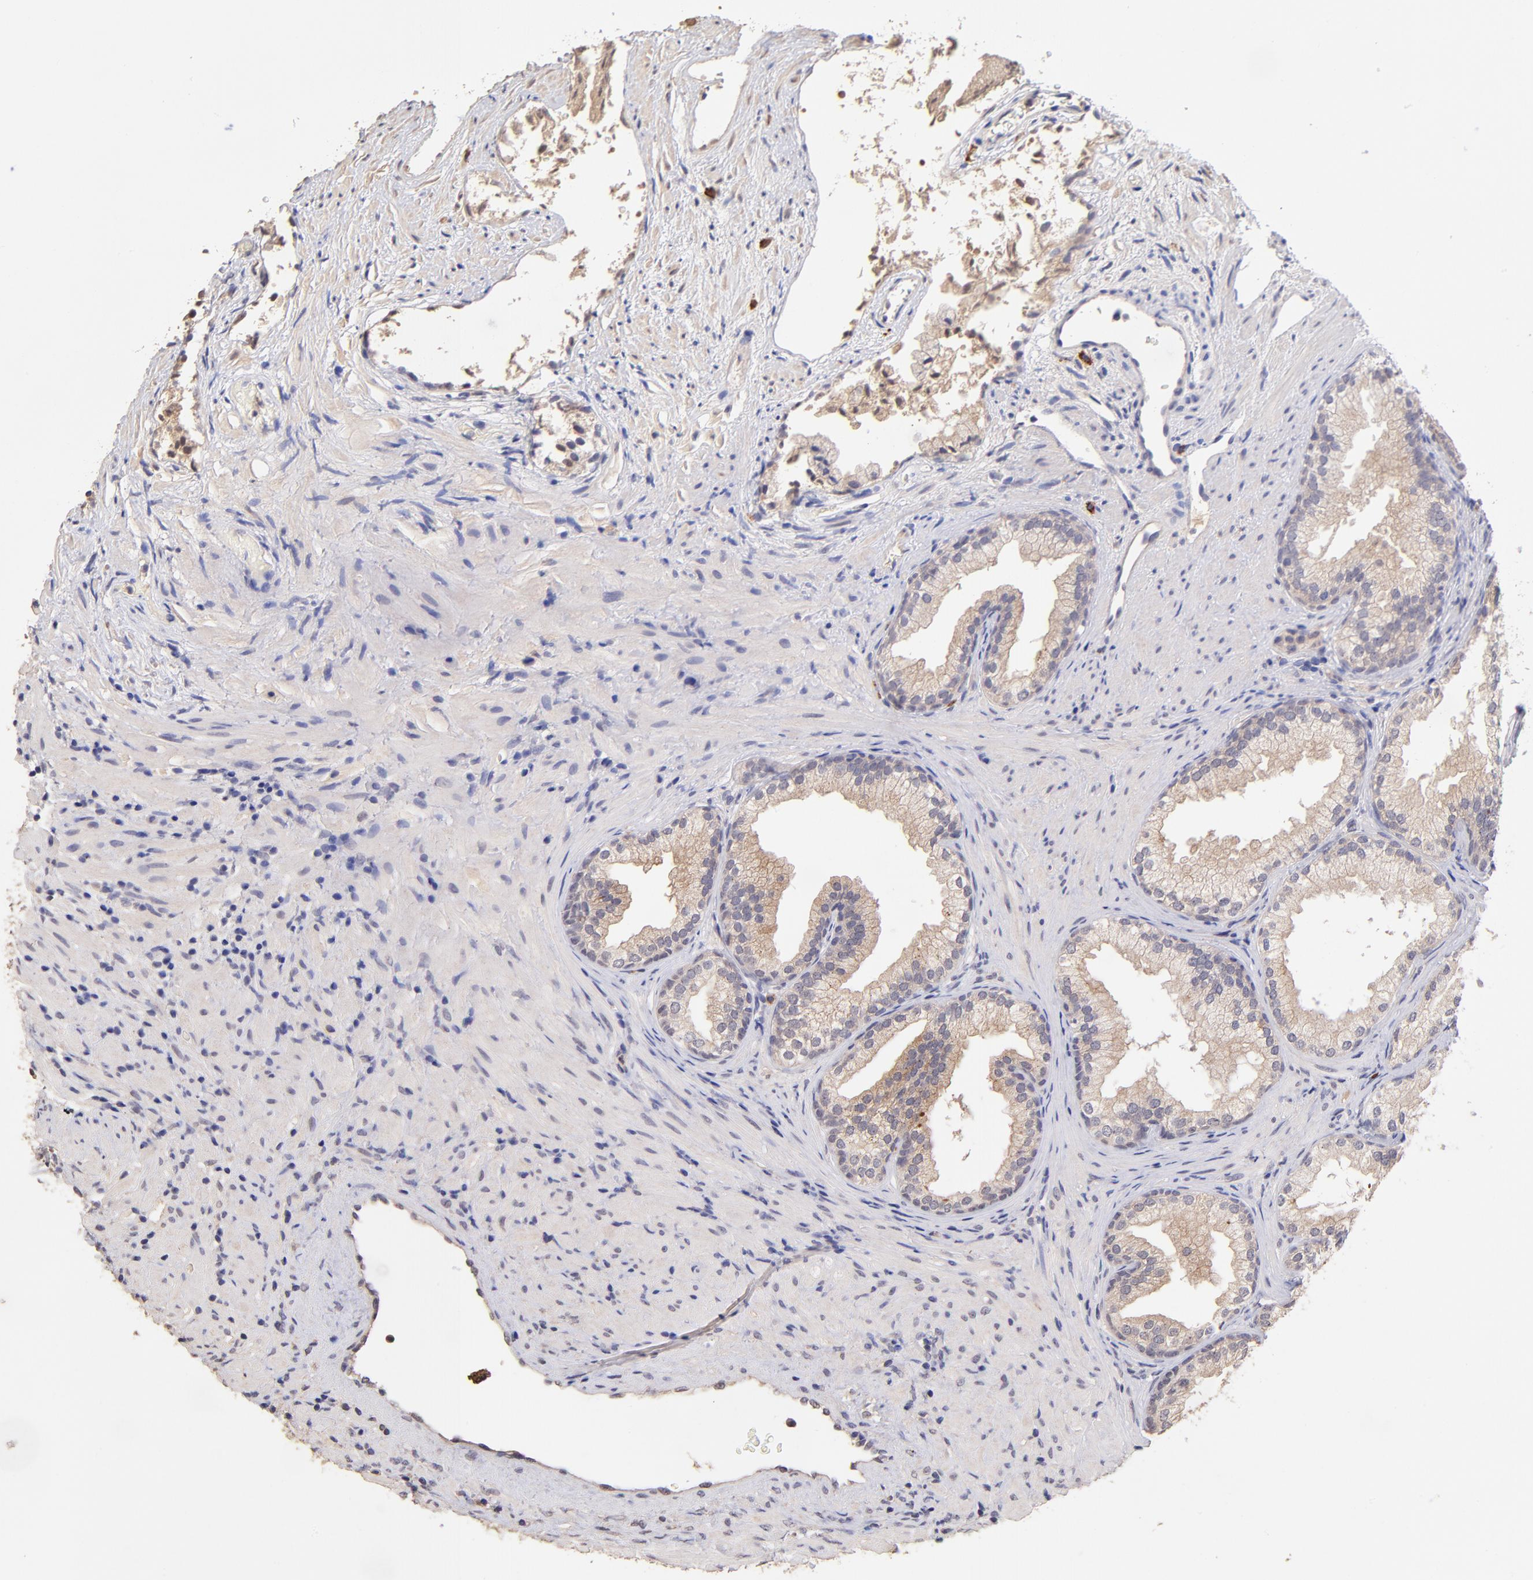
{"staining": {"intensity": "weak", "quantity": ">75%", "location": "cytoplasmic/membranous"}, "tissue": "prostate", "cell_type": "Glandular cells", "image_type": "normal", "snomed": [{"axis": "morphology", "description": "Normal tissue, NOS"}, {"axis": "topography", "description": "Prostate"}], "caption": "Brown immunohistochemical staining in unremarkable human prostate reveals weak cytoplasmic/membranous positivity in about >75% of glandular cells. (DAB IHC with brightfield microscopy, high magnification).", "gene": "RNASEL", "patient": {"sex": "male", "age": 76}}